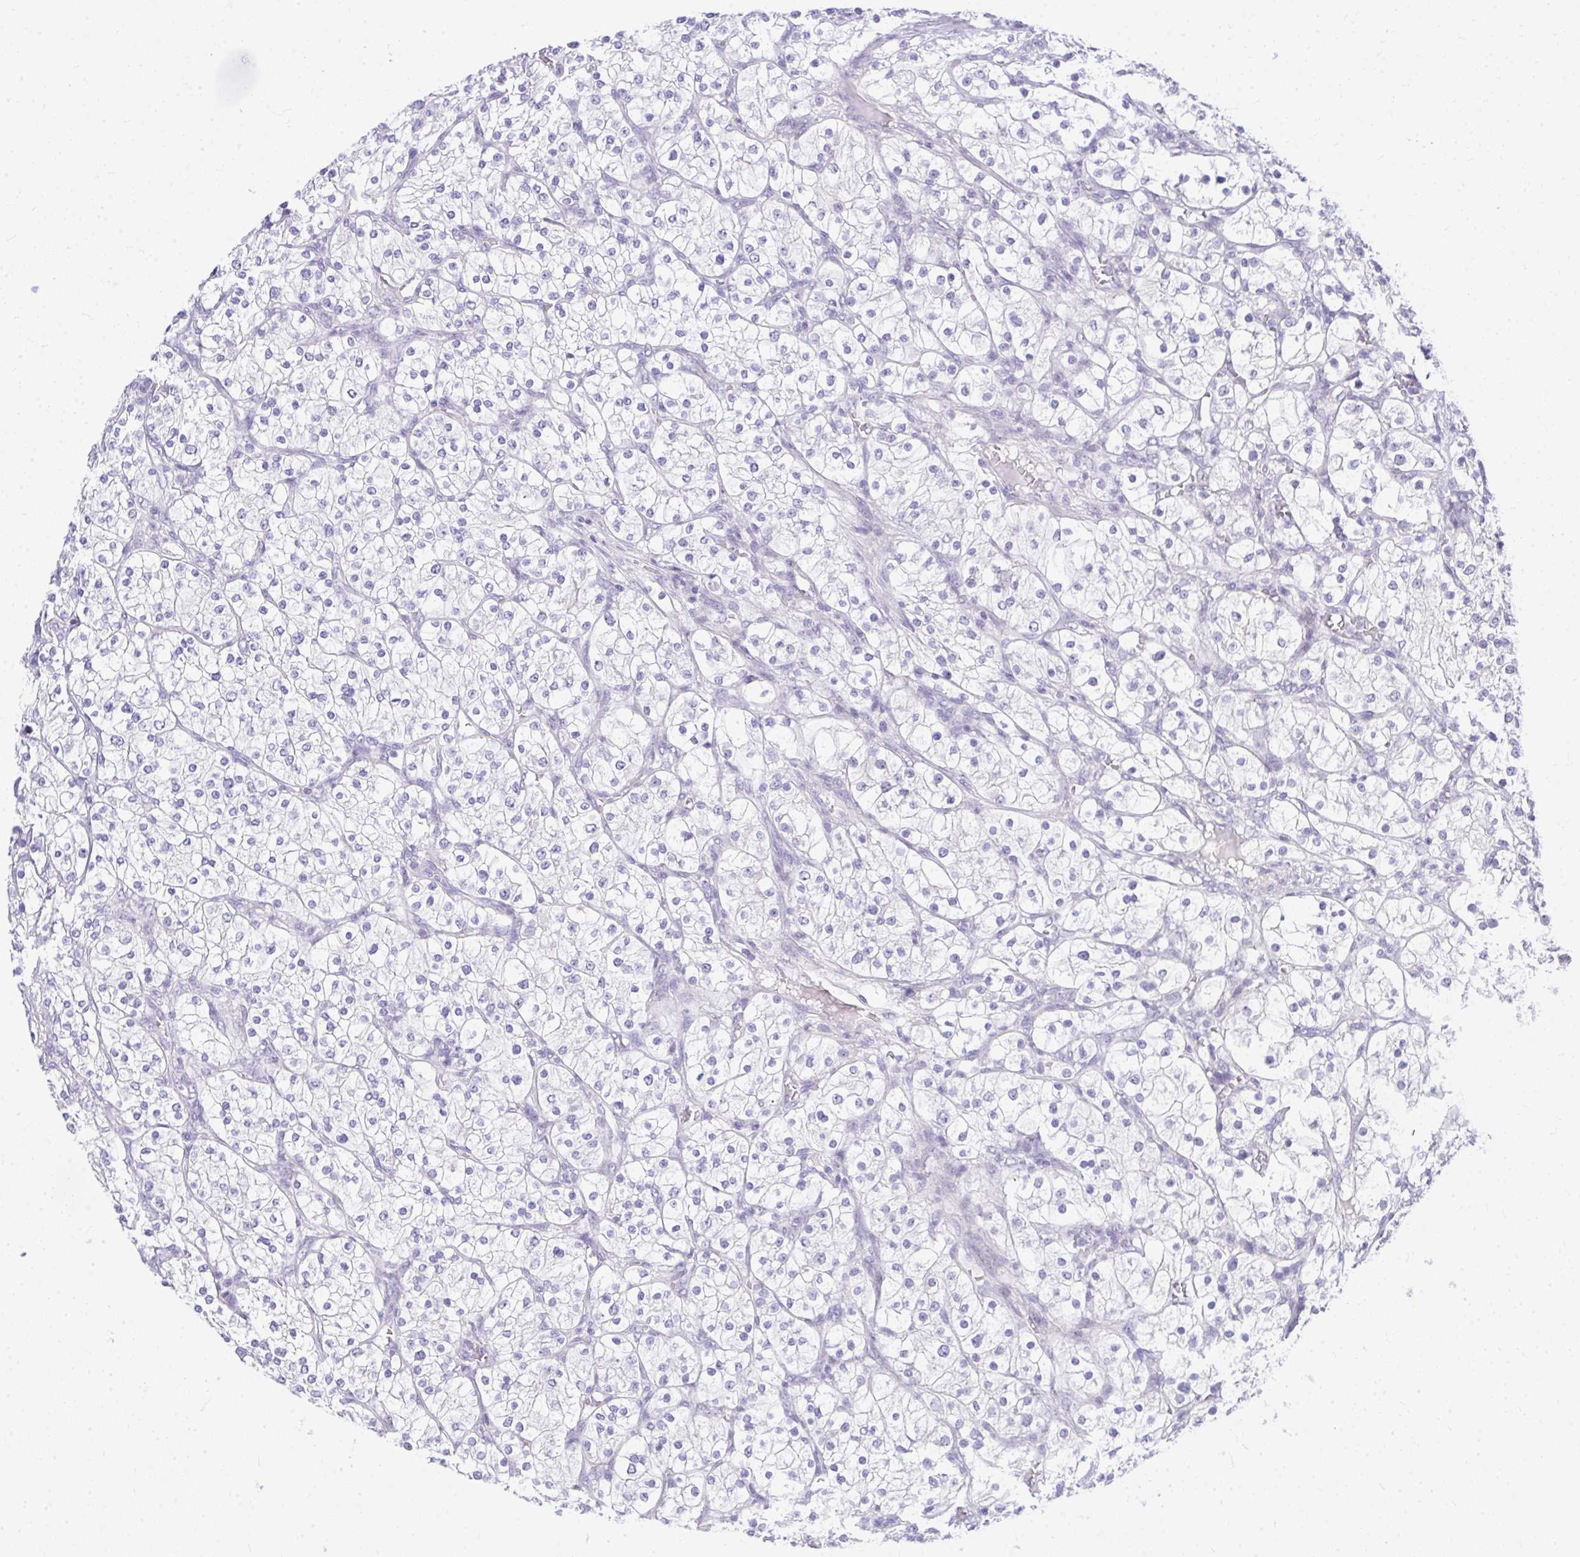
{"staining": {"intensity": "negative", "quantity": "none", "location": "none"}, "tissue": "renal cancer", "cell_type": "Tumor cells", "image_type": "cancer", "snomed": [{"axis": "morphology", "description": "Adenocarcinoma, NOS"}, {"axis": "topography", "description": "Kidney"}], "caption": "Renal cancer was stained to show a protein in brown. There is no significant expression in tumor cells. The staining was performed using DAB to visualize the protein expression in brown, while the nuclei were stained in blue with hematoxylin (Magnification: 20x).", "gene": "EID3", "patient": {"sex": "male", "age": 80}}